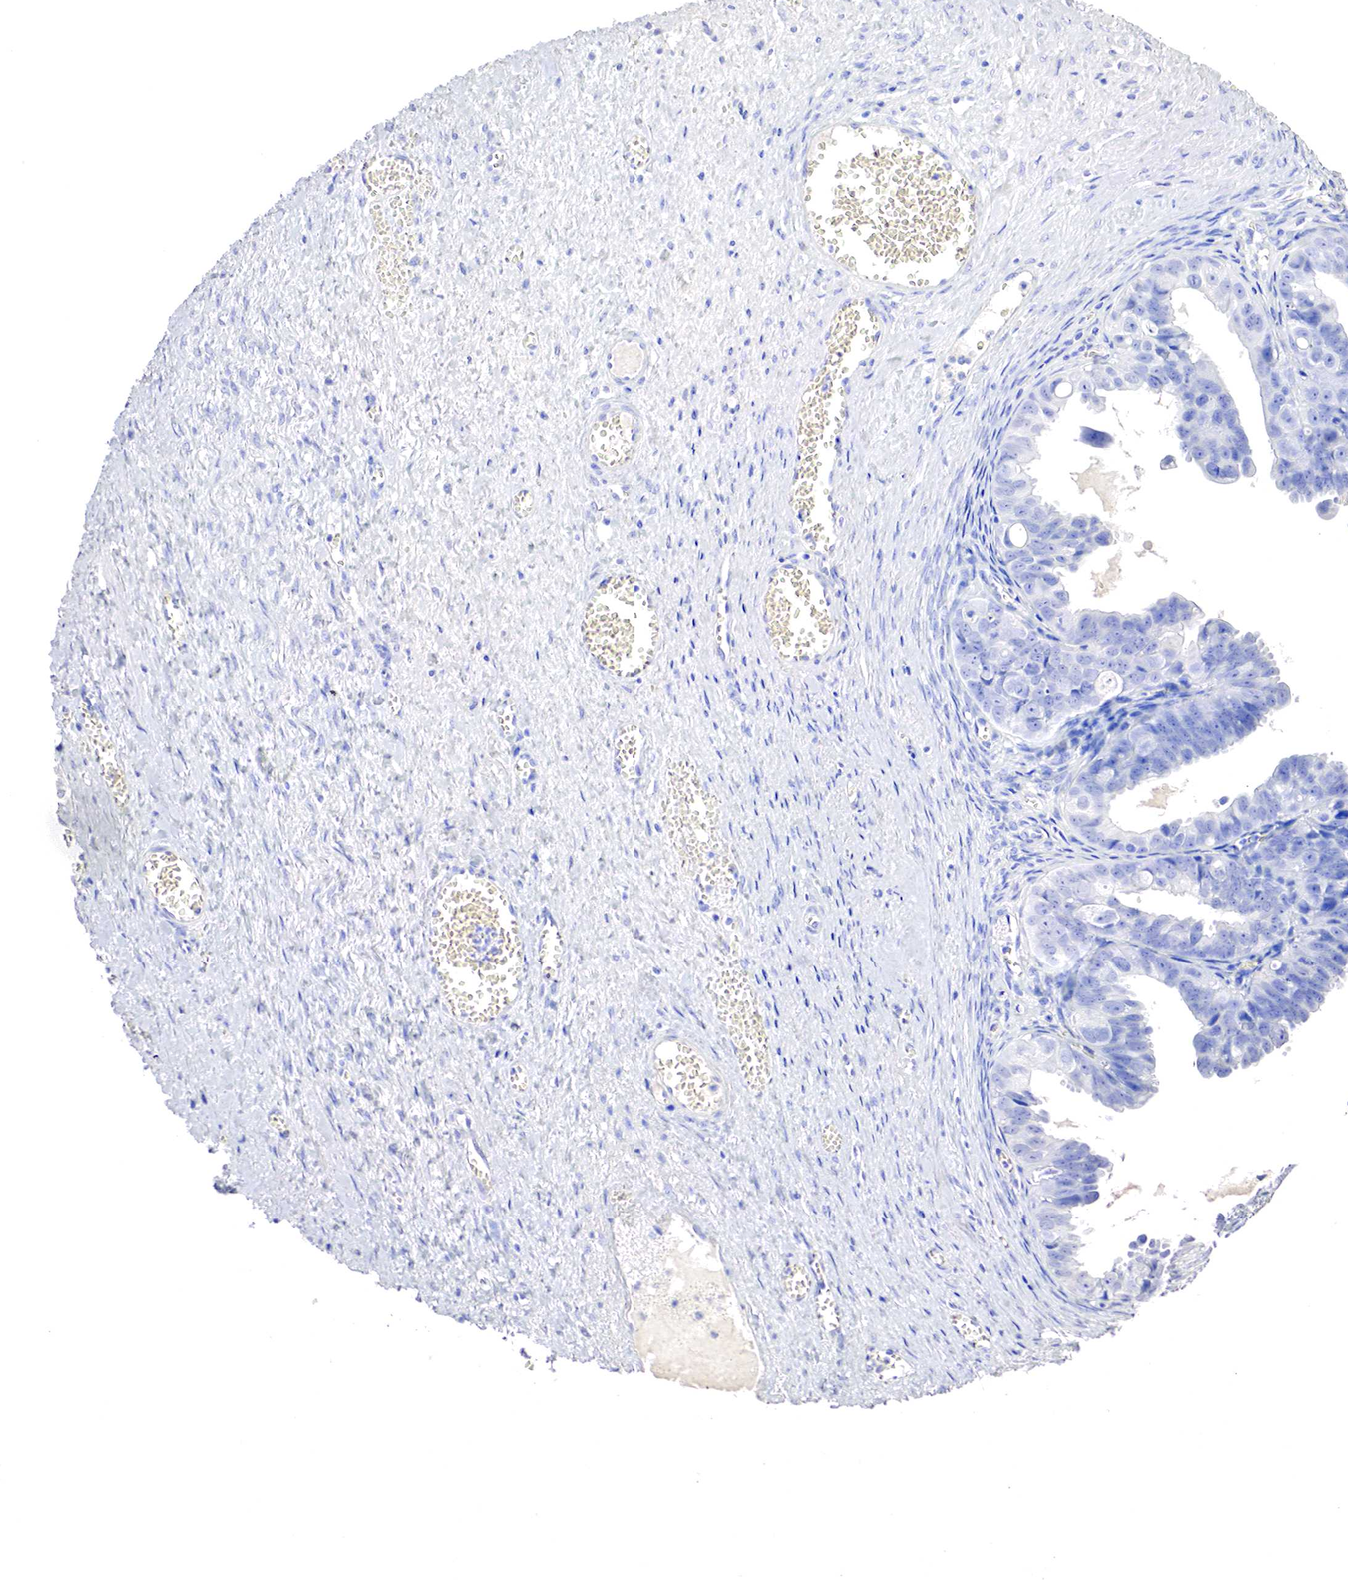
{"staining": {"intensity": "negative", "quantity": "none", "location": "none"}, "tissue": "ovarian cancer", "cell_type": "Tumor cells", "image_type": "cancer", "snomed": [{"axis": "morphology", "description": "Carcinoma, endometroid"}, {"axis": "topography", "description": "Ovary"}], "caption": "Immunohistochemistry of ovarian endometroid carcinoma demonstrates no expression in tumor cells.", "gene": "OTC", "patient": {"sex": "female", "age": 85}}